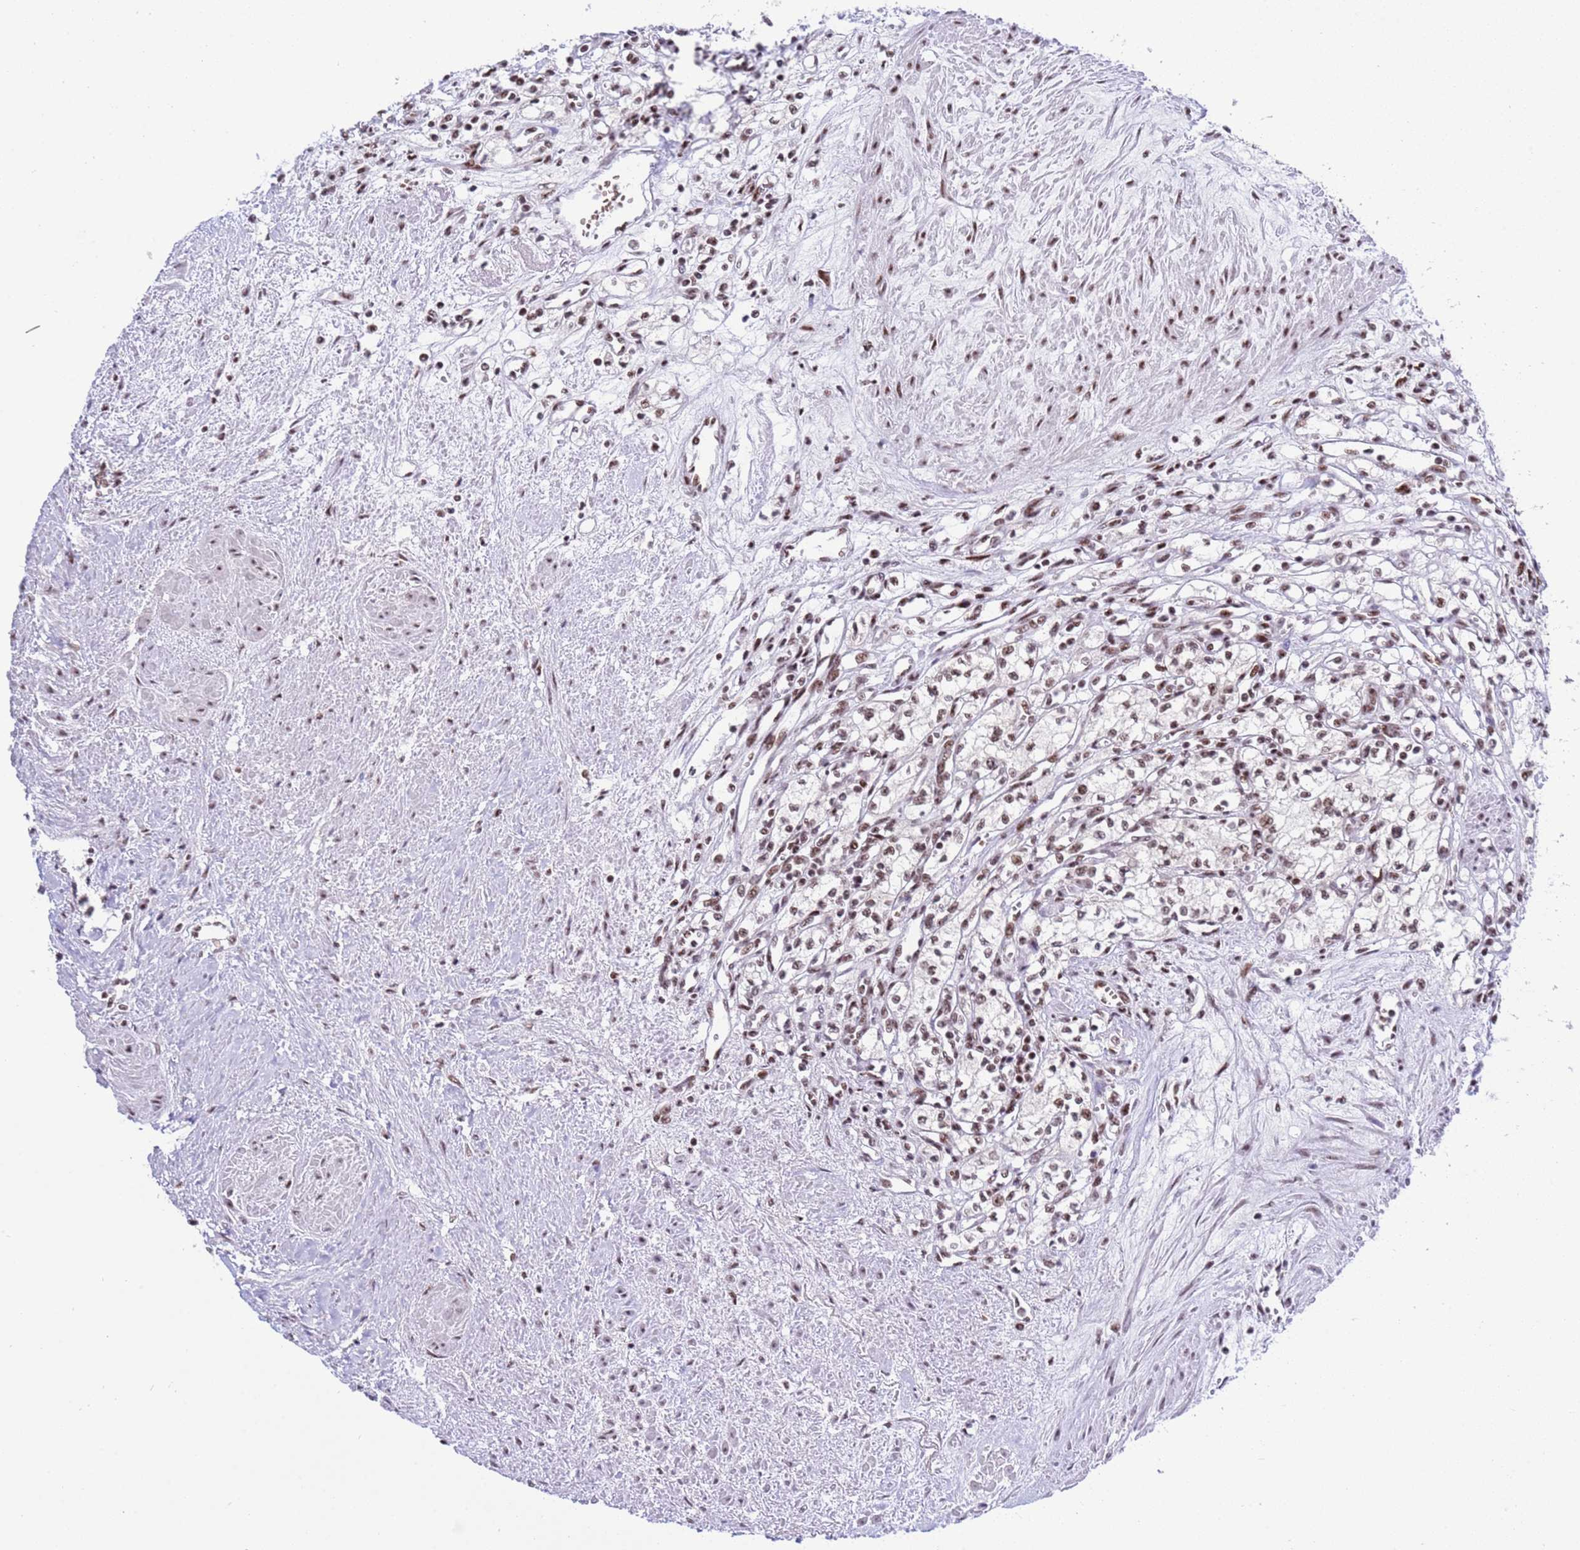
{"staining": {"intensity": "weak", "quantity": "25%-75%", "location": "nuclear"}, "tissue": "renal cancer", "cell_type": "Tumor cells", "image_type": "cancer", "snomed": [{"axis": "morphology", "description": "Adenocarcinoma, NOS"}, {"axis": "topography", "description": "Kidney"}], "caption": "High-magnification brightfield microscopy of renal cancer (adenocarcinoma) stained with DAB (brown) and counterstained with hematoxylin (blue). tumor cells exhibit weak nuclear expression is appreciated in about25%-75% of cells.", "gene": "THOC2", "patient": {"sex": "male", "age": 59}}